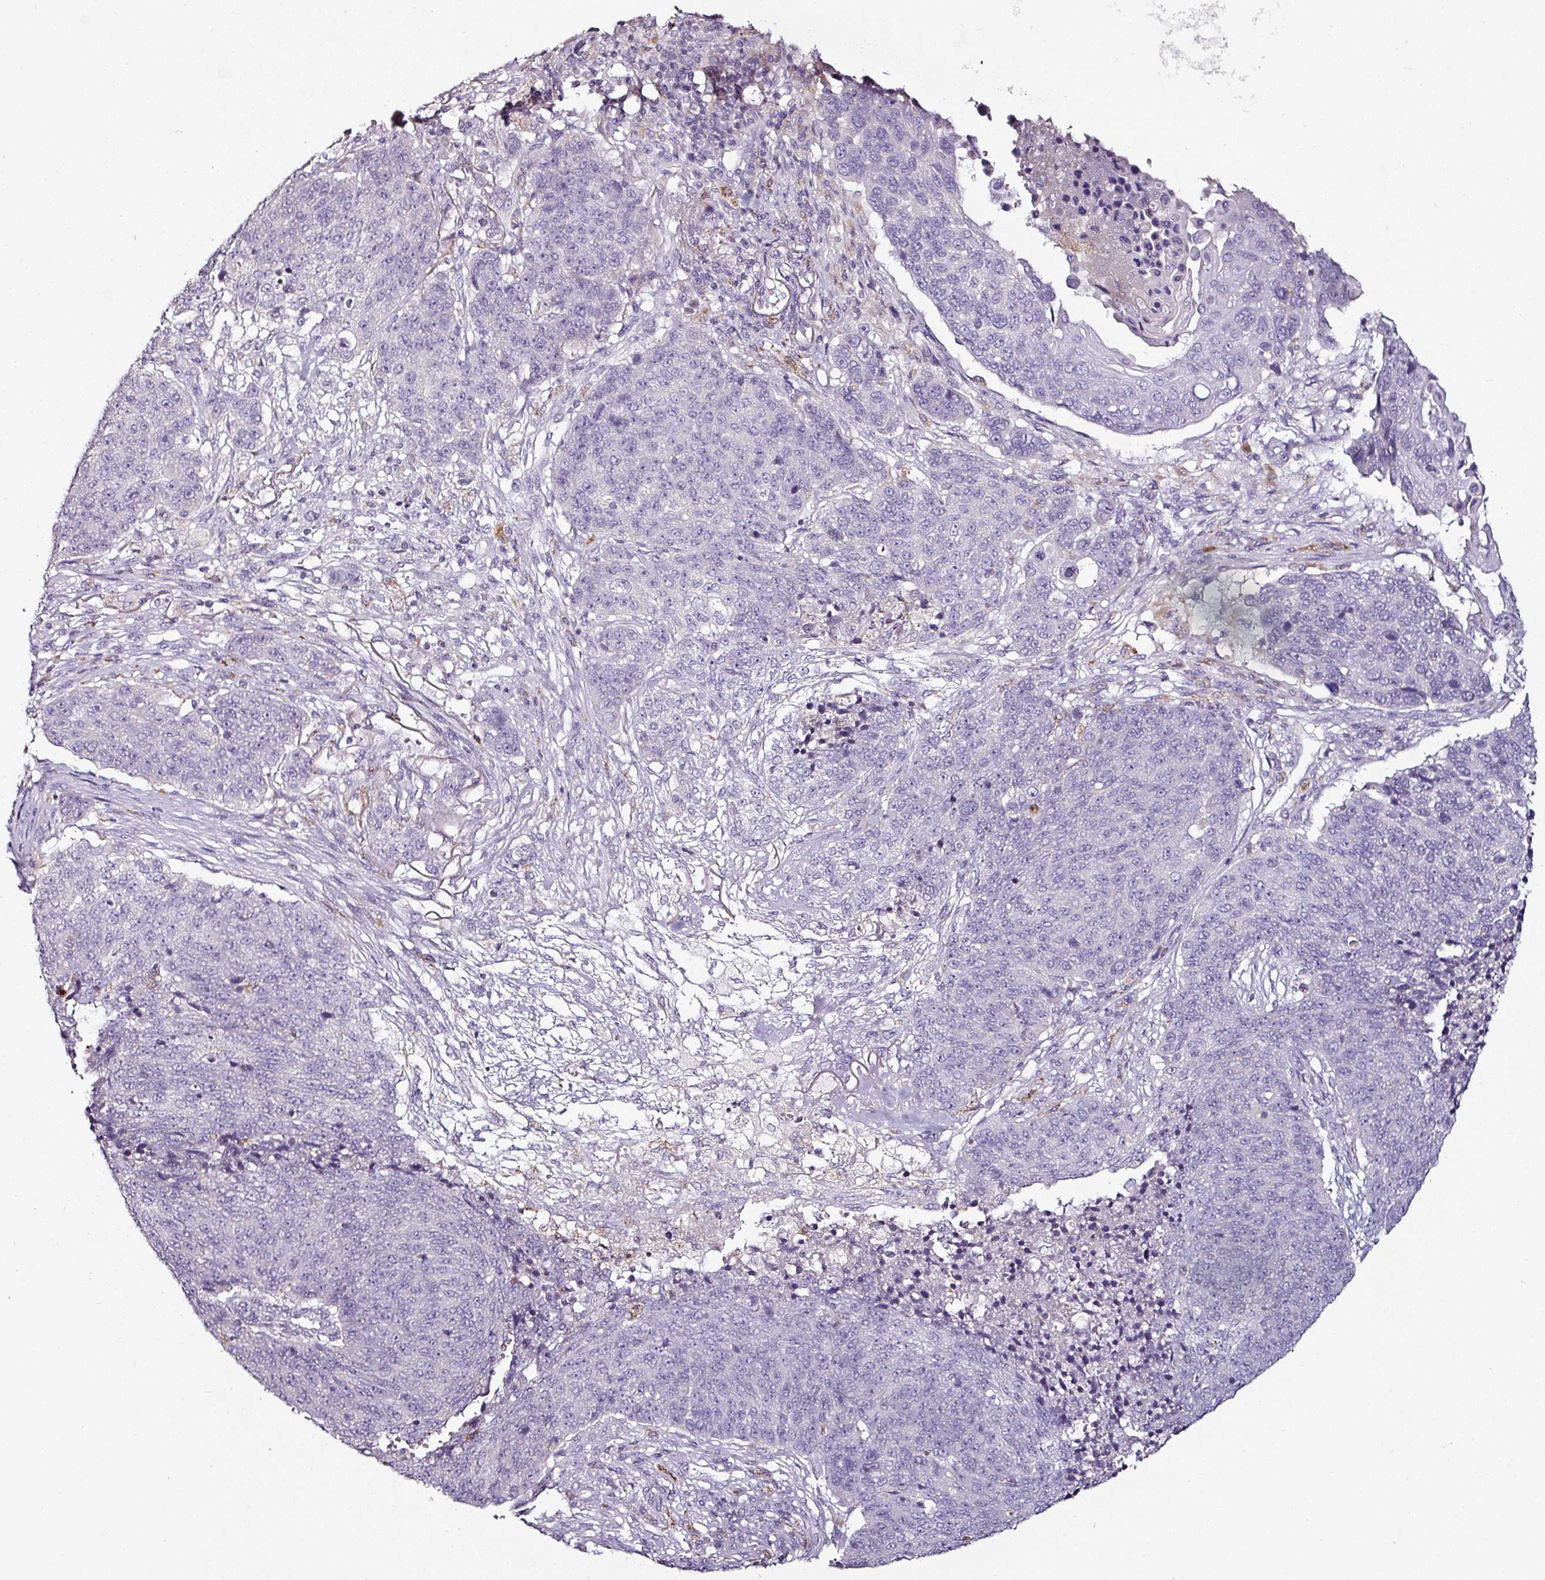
{"staining": {"intensity": "negative", "quantity": "none", "location": "none"}, "tissue": "lung cancer", "cell_type": "Tumor cells", "image_type": "cancer", "snomed": [{"axis": "morphology", "description": "Normal tissue, NOS"}, {"axis": "morphology", "description": "Squamous cell carcinoma, NOS"}, {"axis": "topography", "description": "Lymph node"}, {"axis": "topography", "description": "Lung"}], "caption": "Lung squamous cell carcinoma stained for a protein using immunohistochemistry (IHC) reveals no positivity tumor cells.", "gene": "CAP2", "patient": {"sex": "male", "age": 66}}